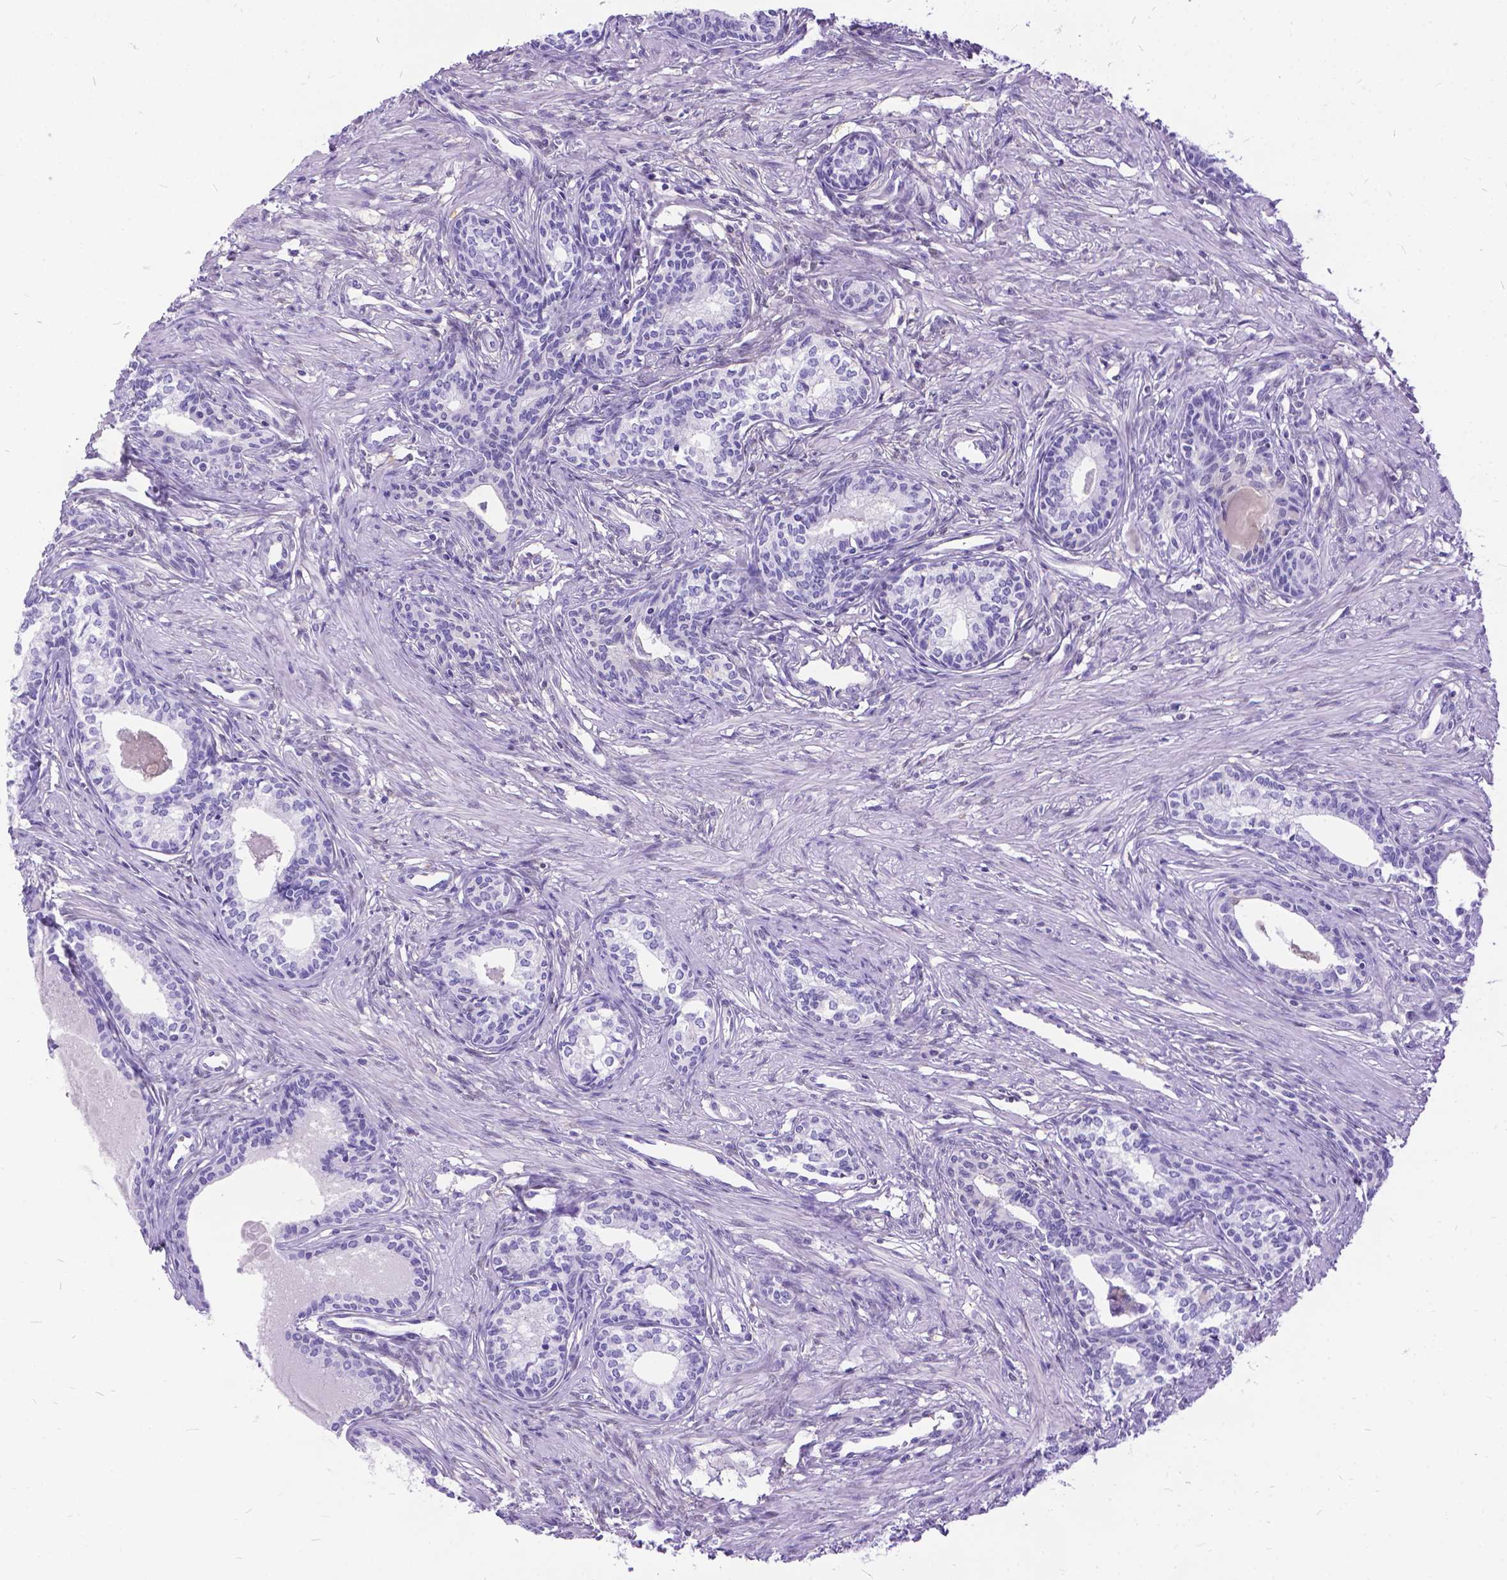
{"staining": {"intensity": "weak", "quantity": "<25%", "location": "nuclear"}, "tissue": "prostate", "cell_type": "Glandular cells", "image_type": "normal", "snomed": [{"axis": "morphology", "description": "Normal tissue, NOS"}, {"axis": "topography", "description": "Prostate"}], "caption": "IHC histopathology image of normal prostate: human prostate stained with DAB demonstrates no significant protein positivity in glandular cells. (IHC, brightfield microscopy, high magnification).", "gene": "TMEM169", "patient": {"sex": "male", "age": 60}}